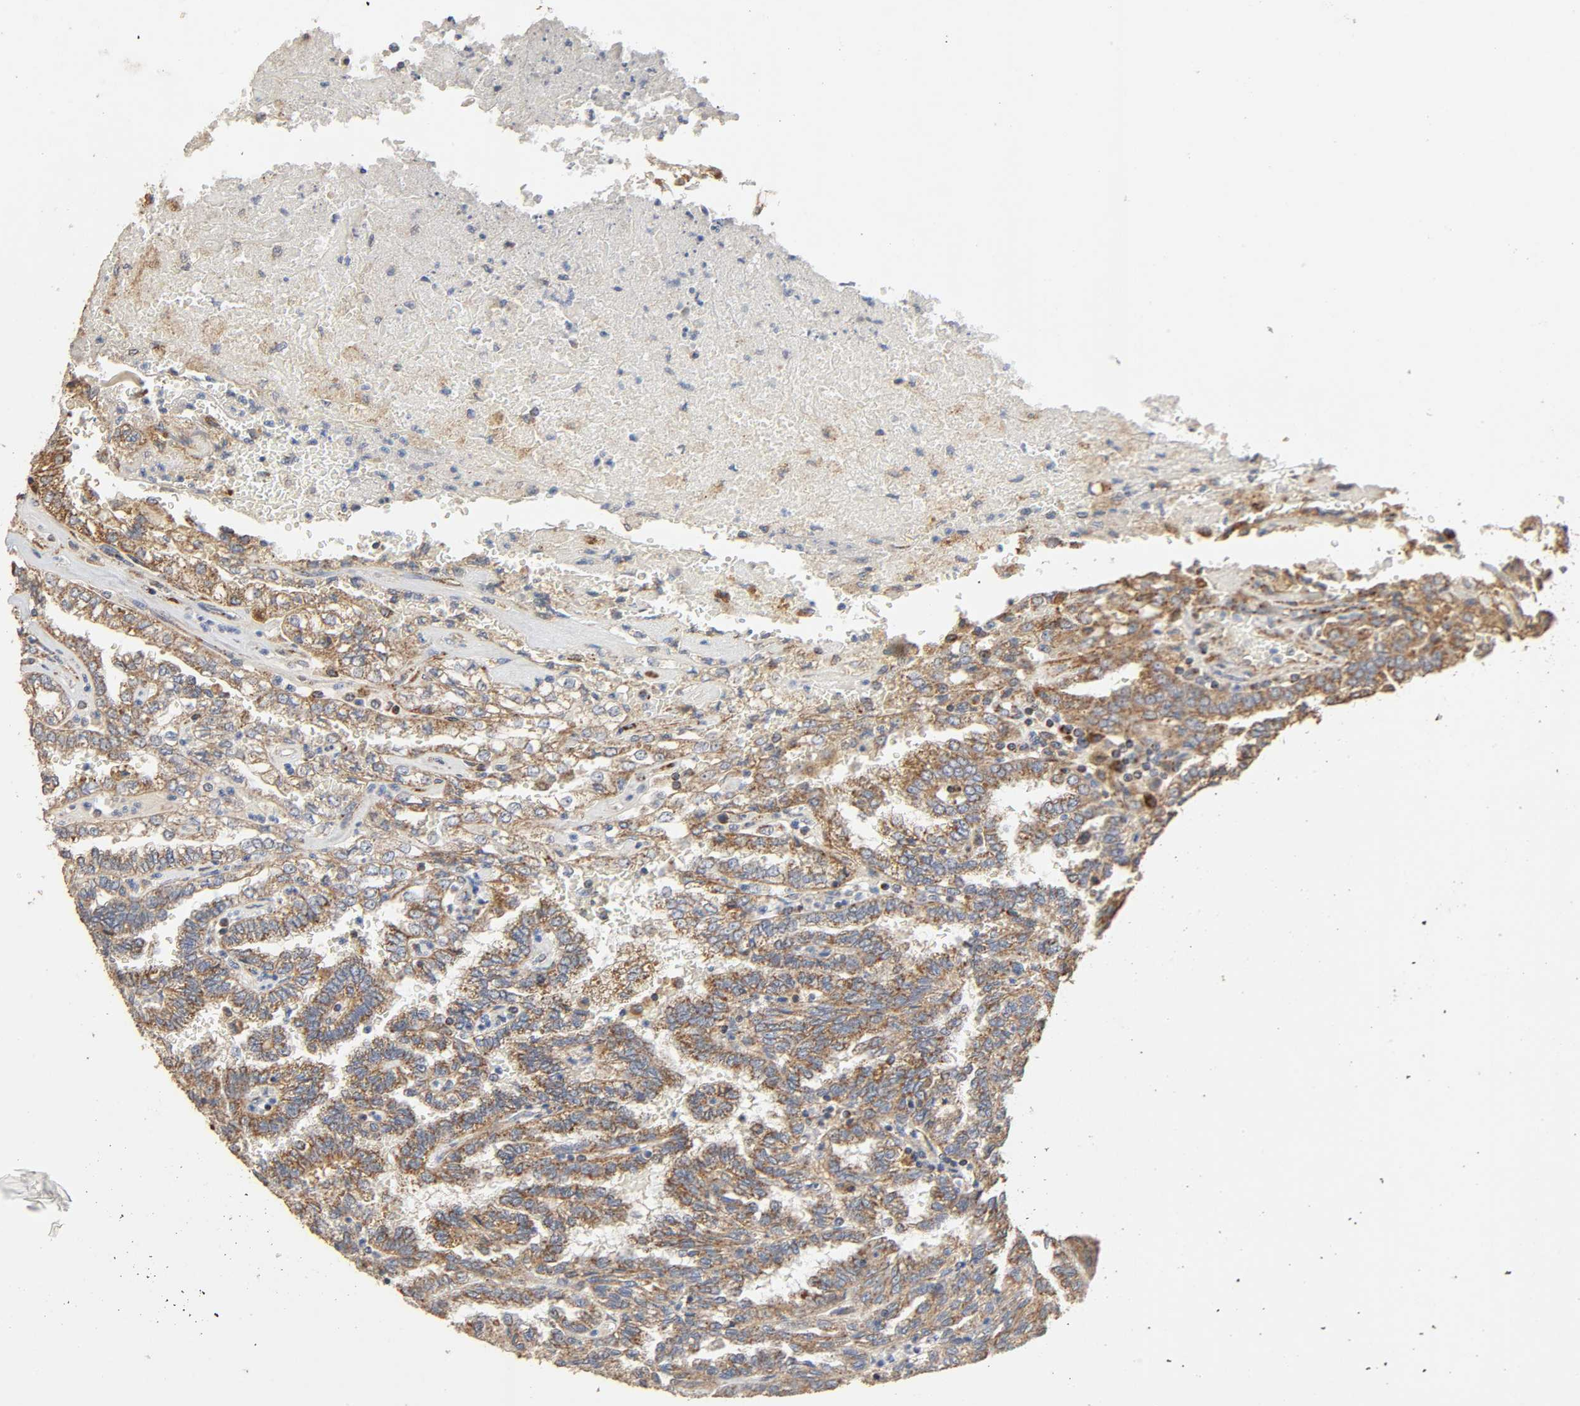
{"staining": {"intensity": "moderate", "quantity": ">75%", "location": "cytoplasmic/membranous"}, "tissue": "renal cancer", "cell_type": "Tumor cells", "image_type": "cancer", "snomed": [{"axis": "morphology", "description": "Inflammation, NOS"}, {"axis": "morphology", "description": "Adenocarcinoma, NOS"}, {"axis": "topography", "description": "Kidney"}], "caption": "Immunohistochemistry (IHC) of renal adenocarcinoma exhibits medium levels of moderate cytoplasmic/membranous expression in approximately >75% of tumor cells. The staining is performed using DAB brown chromogen to label protein expression. The nuclei are counter-stained blue using hematoxylin.", "gene": "NDUFS3", "patient": {"sex": "male", "age": 68}}